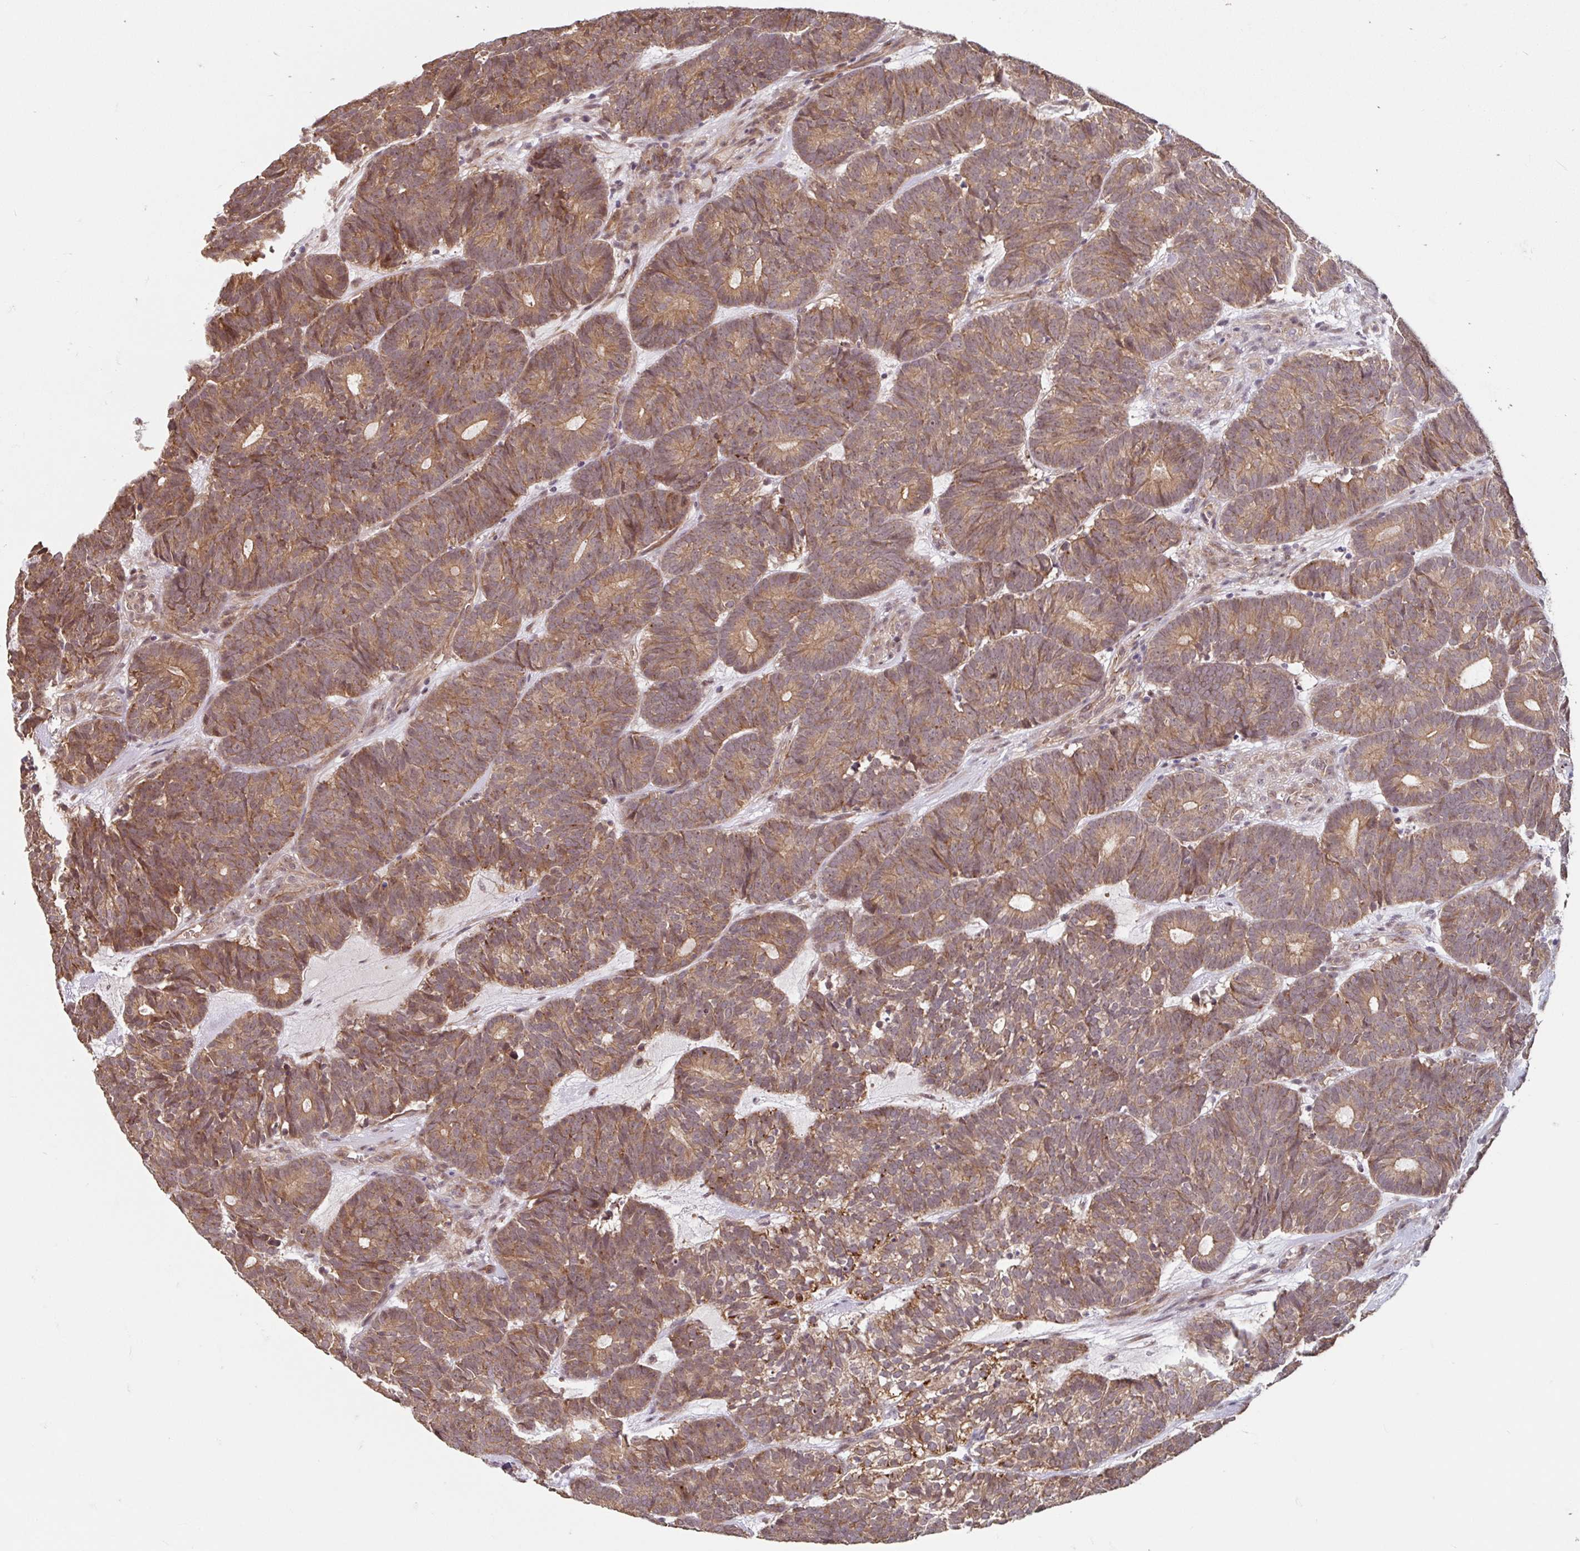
{"staining": {"intensity": "moderate", "quantity": ">75%", "location": "cytoplasmic/membranous,nuclear"}, "tissue": "head and neck cancer", "cell_type": "Tumor cells", "image_type": "cancer", "snomed": [{"axis": "morphology", "description": "Adenocarcinoma, NOS"}, {"axis": "topography", "description": "Head-Neck"}], "caption": "Immunohistochemical staining of human head and neck cancer (adenocarcinoma) displays medium levels of moderate cytoplasmic/membranous and nuclear protein expression in about >75% of tumor cells.", "gene": "STYXL1", "patient": {"sex": "female", "age": 81}}